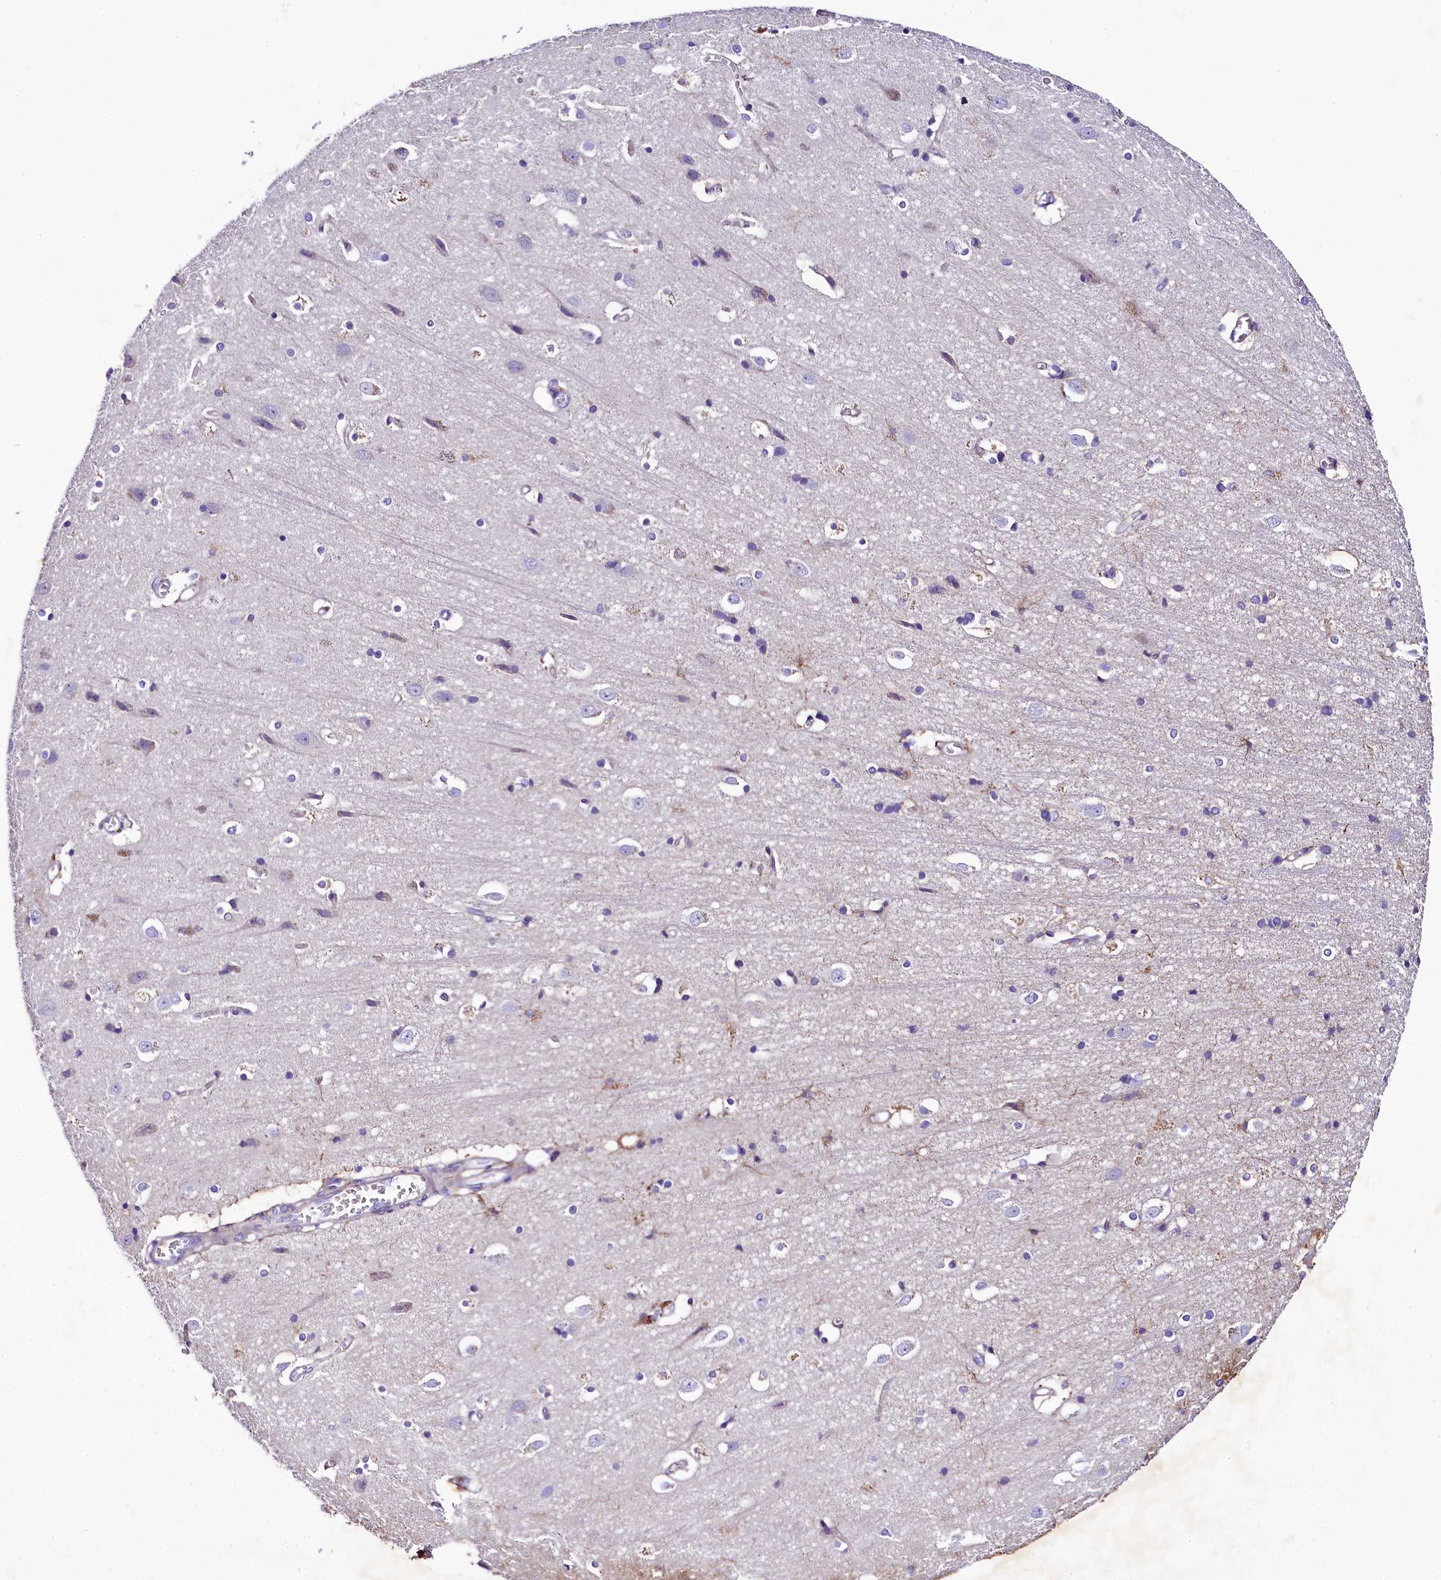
{"staining": {"intensity": "negative", "quantity": "none", "location": "none"}, "tissue": "cerebral cortex", "cell_type": "Endothelial cells", "image_type": "normal", "snomed": [{"axis": "morphology", "description": "Normal tissue, NOS"}, {"axis": "topography", "description": "Cerebral cortex"}], "caption": "Human cerebral cortex stained for a protein using IHC shows no positivity in endothelial cells.", "gene": "SOD3", "patient": {"sex": "male", "age": 54}}